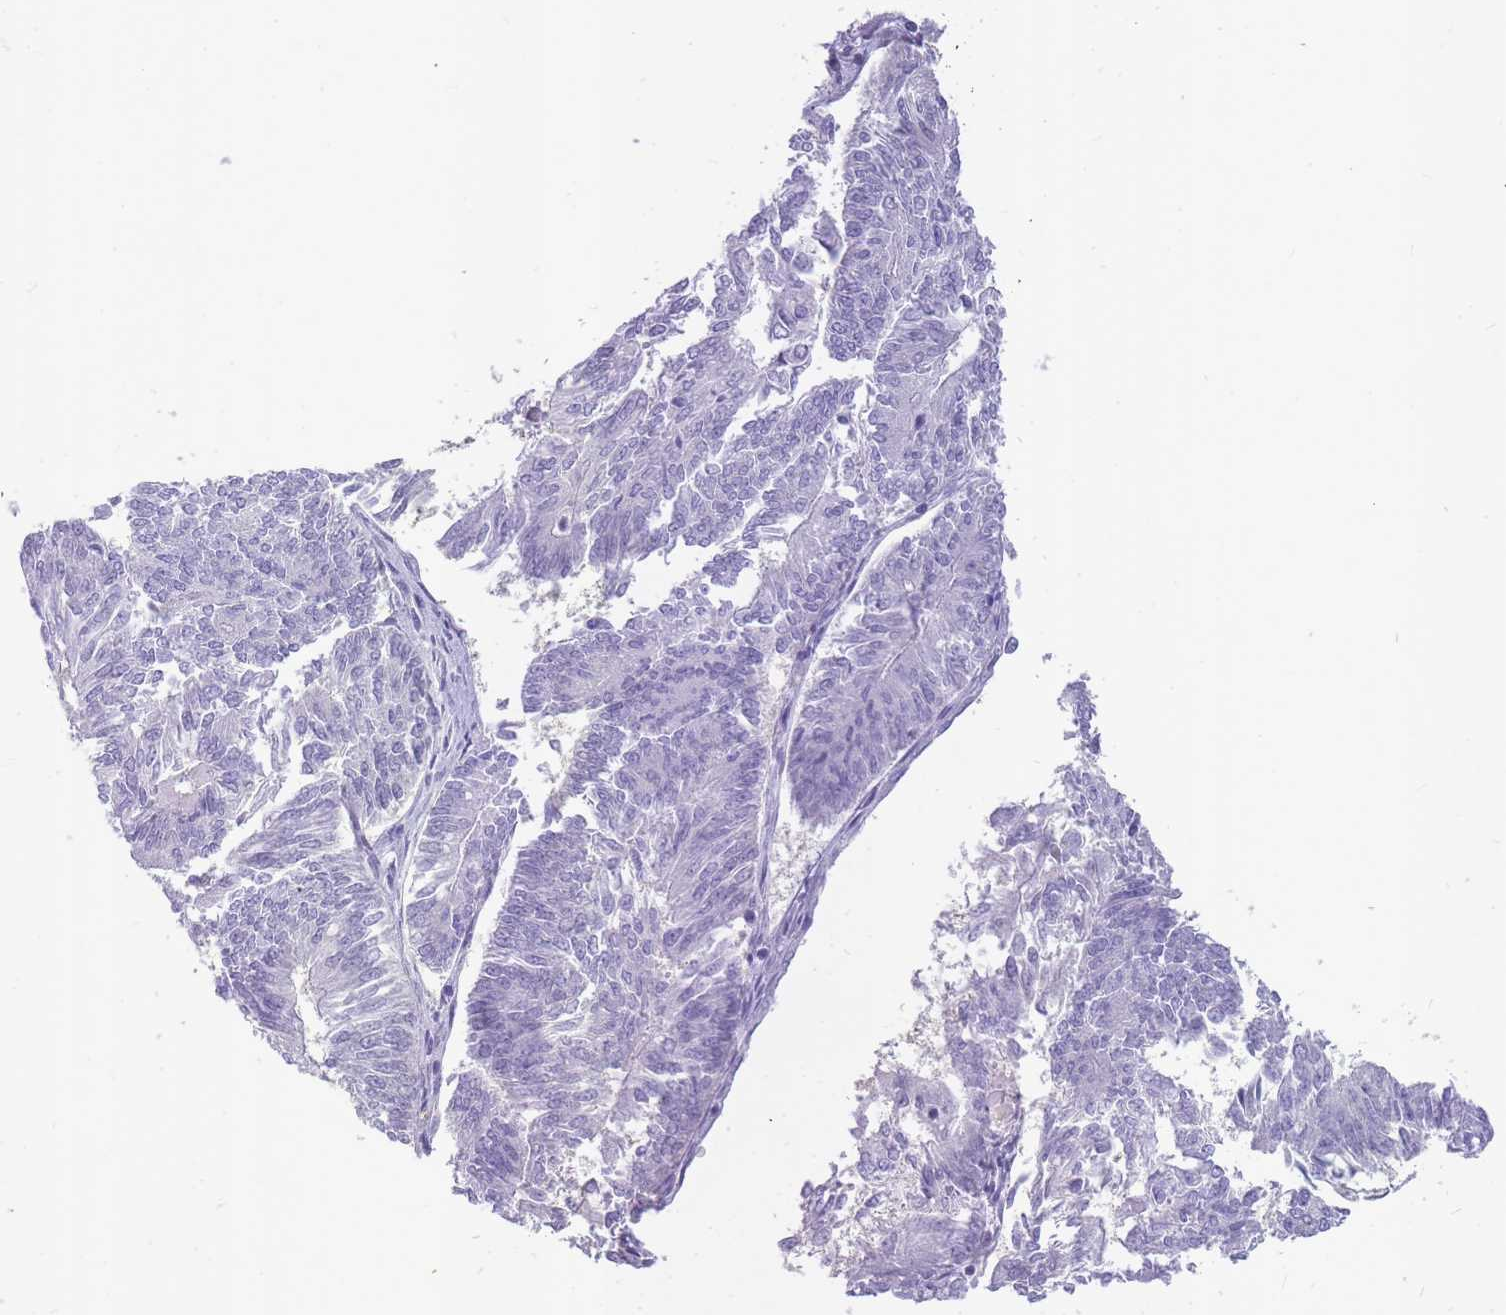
{"staining": {"intensity": "negative", "quantity": "none", "location": "none"}, "tissue": "endometrial cancer", "cell_type": "Tumor cells", "image_type": "cancer", "snomed": [{"axis": "morphology", "description": "Adenocarcinoma, NOS"}, {"axis": "topography", "description": "Endometrium"}], "caption": "Immunohistochemistry (IHC) histopathology image of neoplastic tissue: human adenocarcinoma (endometrial) stained with DAB (3,3'-diaminobenzidine) reveals no significant protein positivity in tumor cells.", "gene": "INS", "patient": {"sex": "female", "age": 58}}